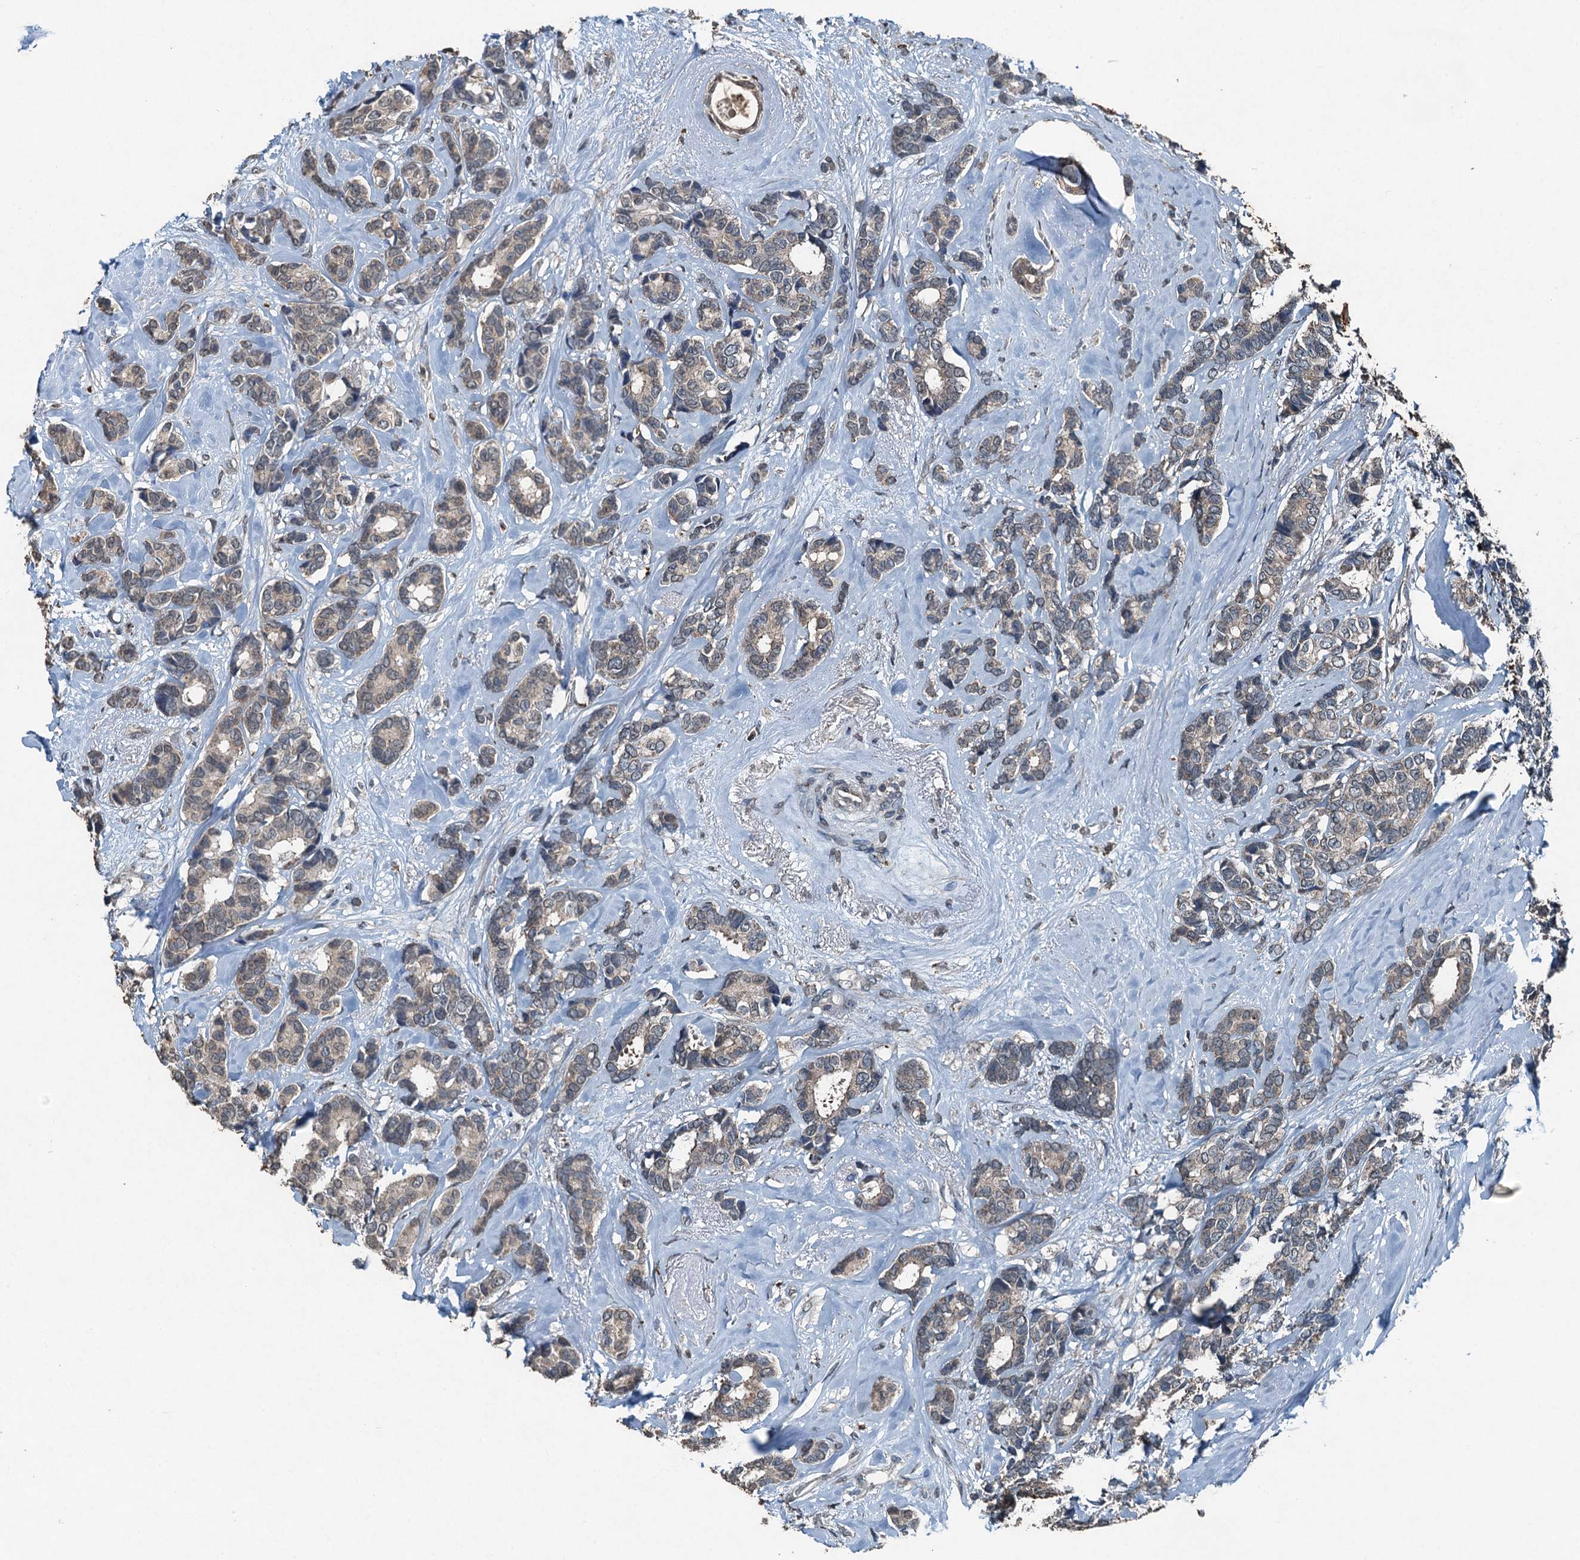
{"staining": {"intensity": "weak", "quantity": "<25%", "location": "cytoplasmic/membranous"}, "tissue": "breast cancer", "cell_type": "Tumor cells", "image_type": "cancer", "snomed": [{"axis": "morphology", "description": "Duct carcinoma"}, {"axis": "topography", "description": "Breast"}], "caption": "This is a micrograph of immunohistochemistry (IHC) staining of breast cancer (intraductal carcinoma), which shows no staining in tumor cells.", "gene": "TCTN1", "patient": {"sex": "female", "age": 87}}